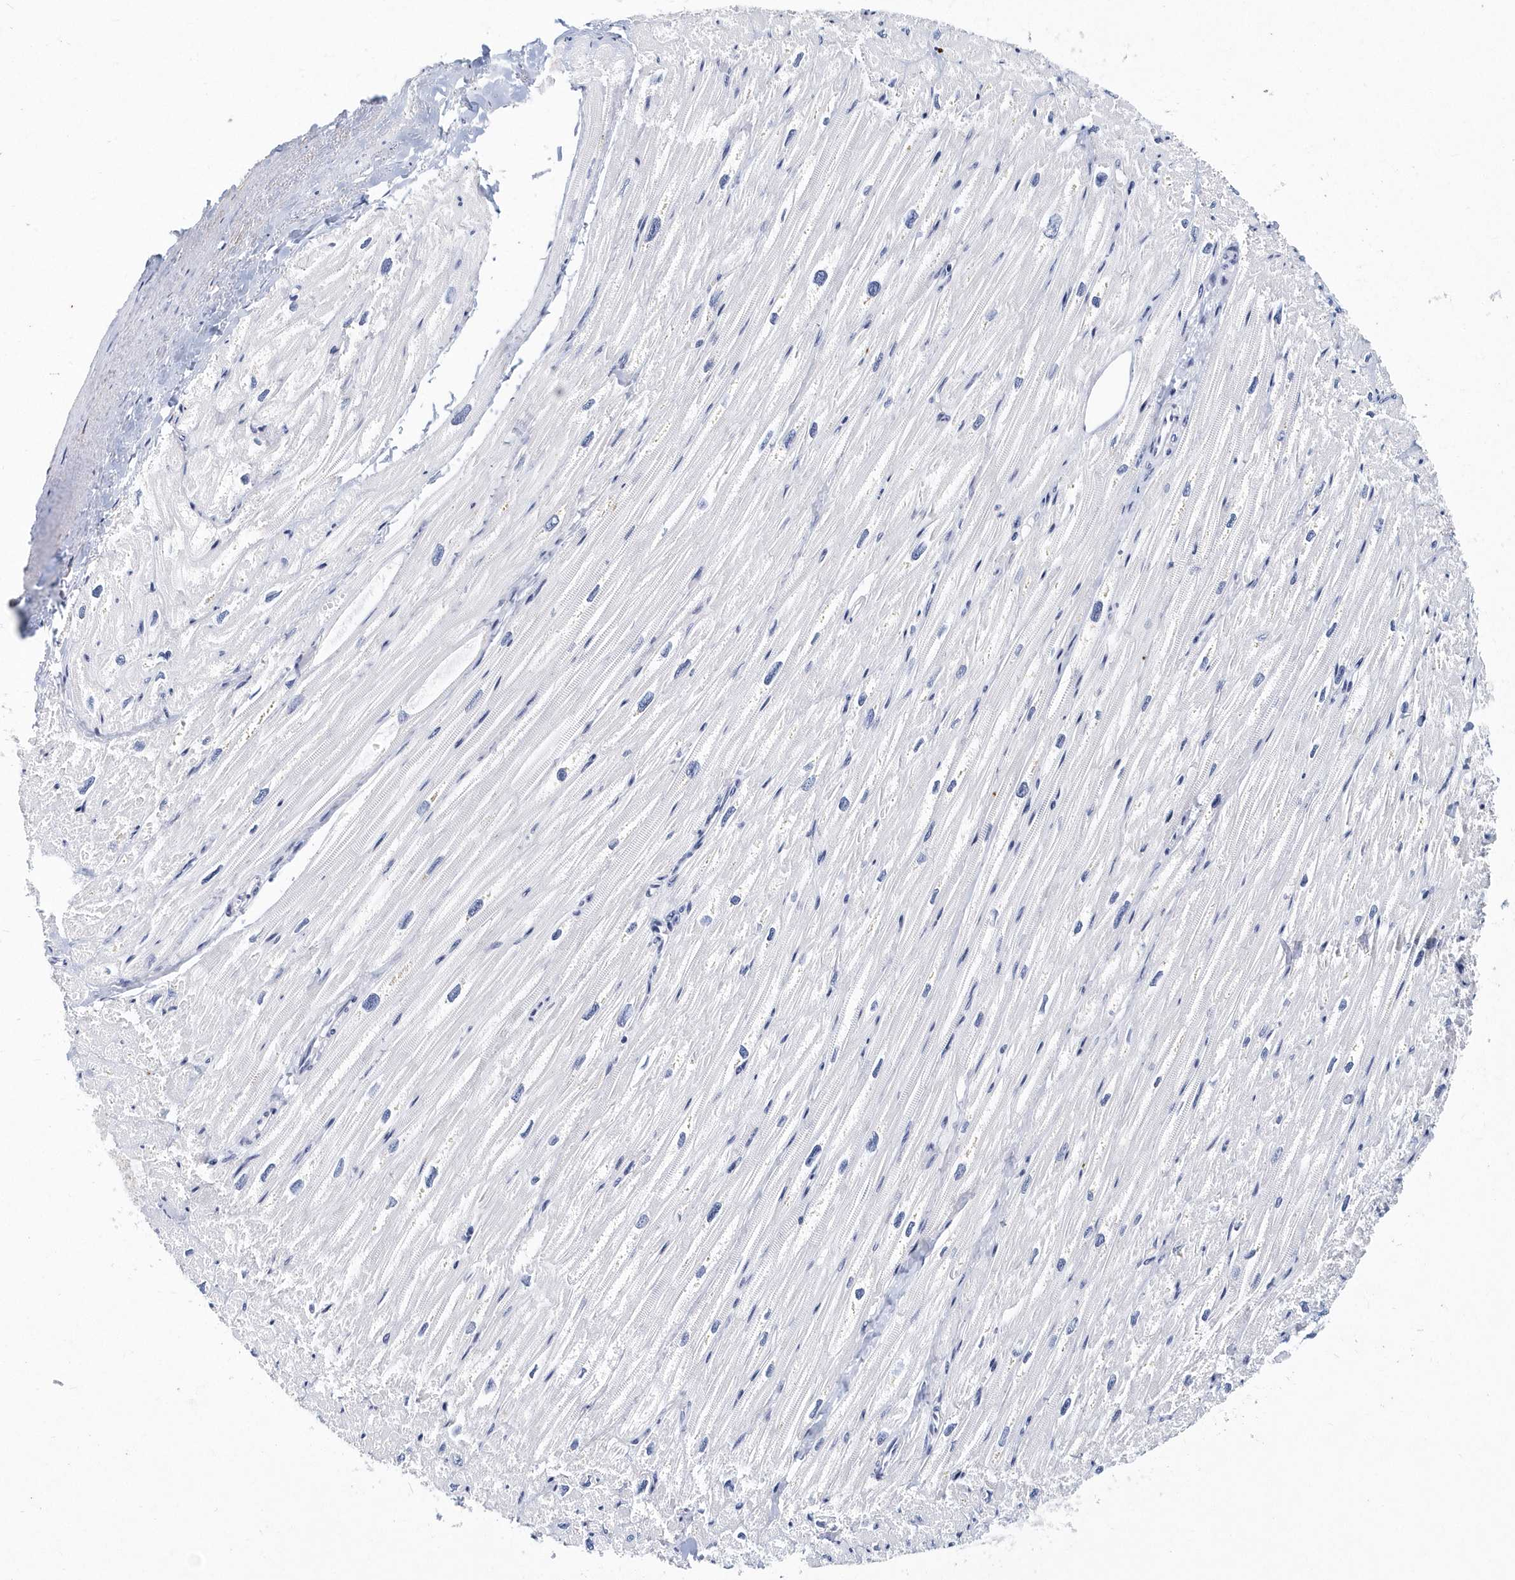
{"staining": {"intensity": "negative", "quantity": "none", "location": "none"}, "tissue": "heart muscle", "cell_type": "Cardiomyocytes", "image_type": "normal", "snomed": [{"axis": "morphology", "description": "Normal tissue, NOS"}, {"axis": "topography", "description": "Heart"}], "caption": "Cardiomyocytes are negative for brown protein staining in benign heart muscle. (DAB (3,3'-diaminobenzidine) immunohistochemistry with hematoxylin counter stain).", "gene": "ITGA2B", "patient": {"sex": "male", "age": 50}}